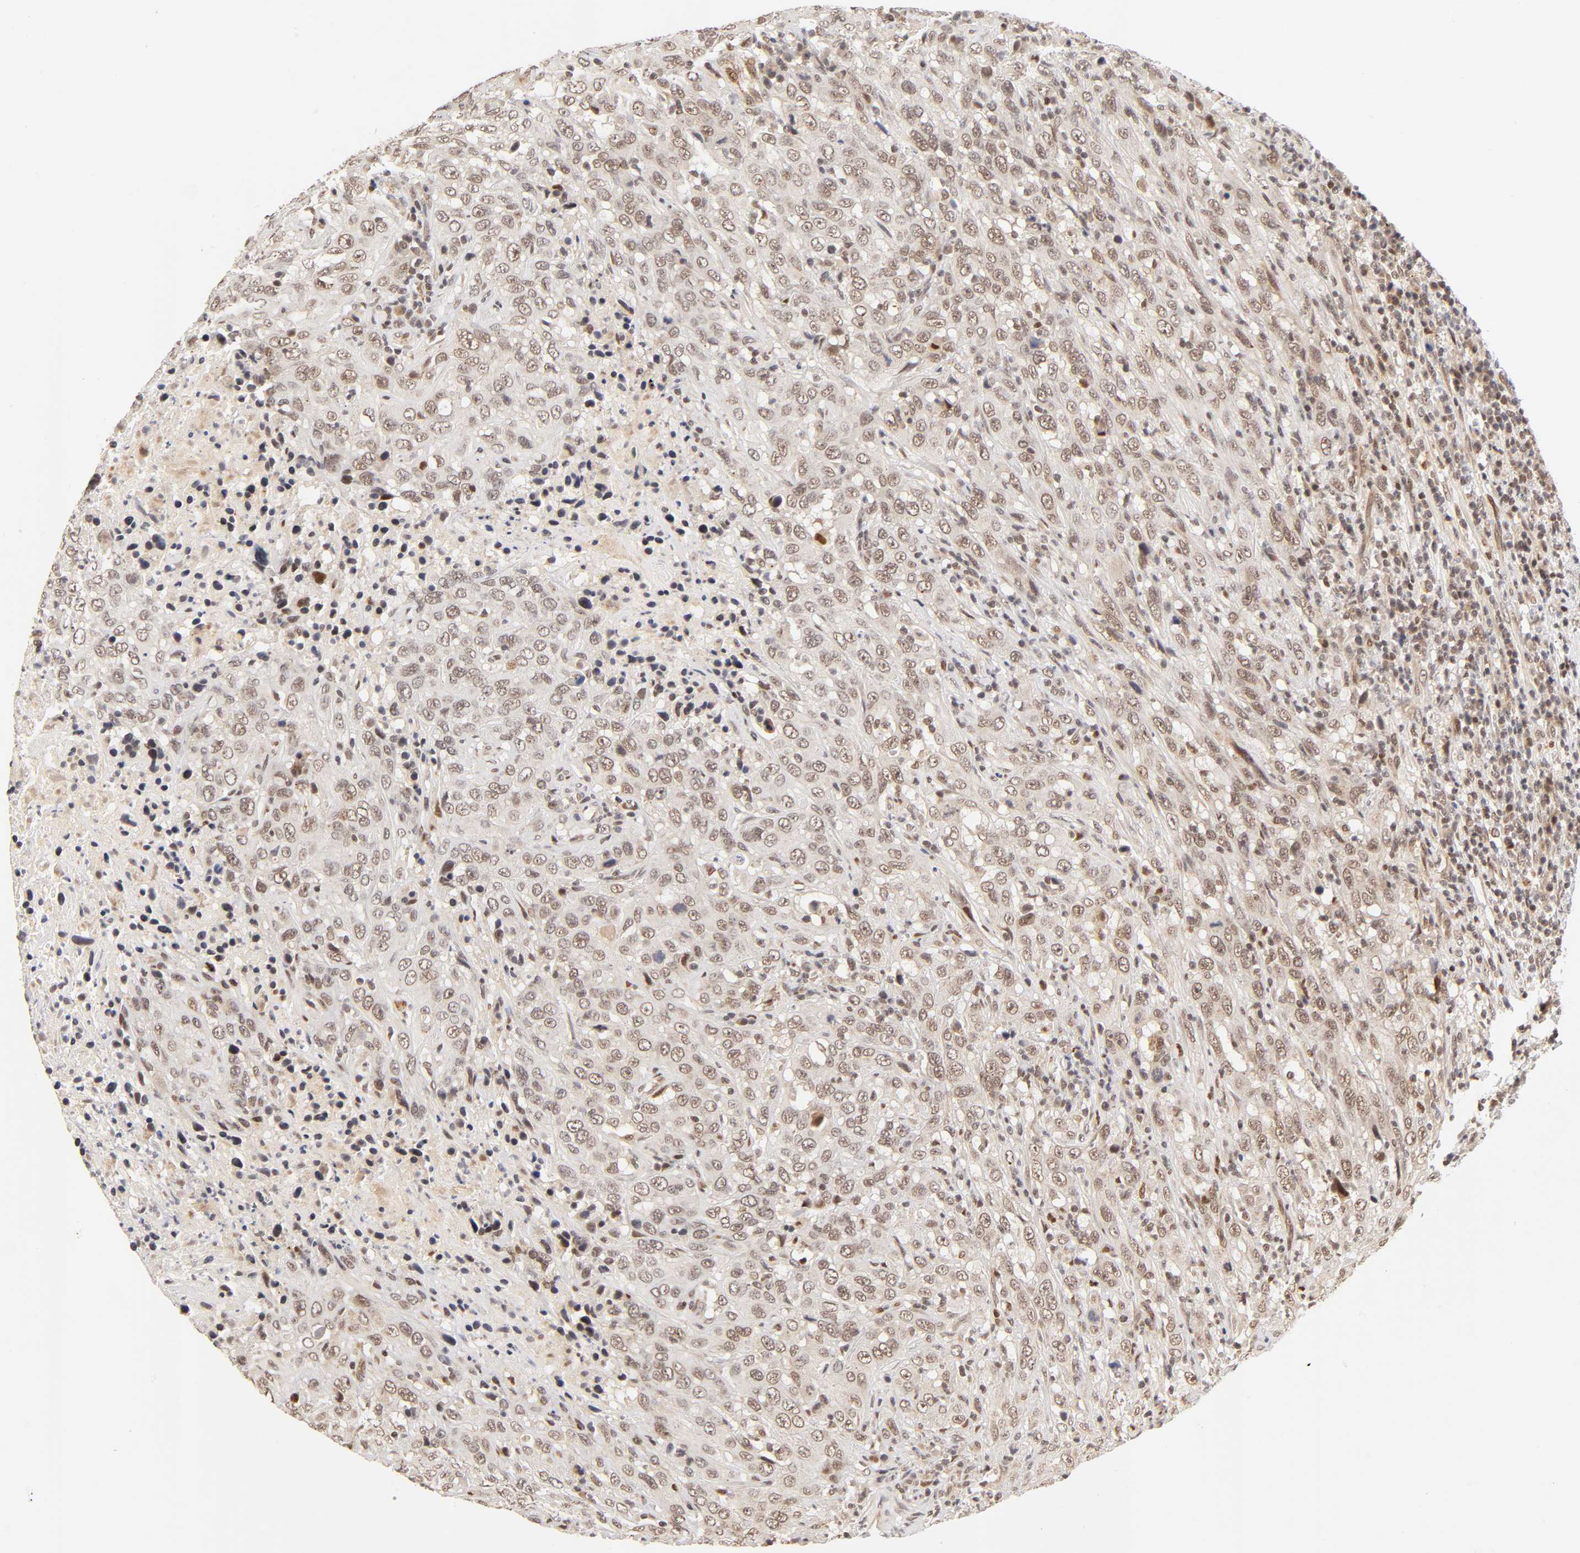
{"staining": {"intensity": "weak", "quantity": "25%-75%", "location": "cytoplasmic/membranous,nuclear"}, "tissue": "urothelial cancer", "cell_type": "Tumor cells", "image_type": "cancer", "snomed": [{"axis": "morphology", "description": "Urothelial carcinoma, High grade"}, {"axis": "topography", "description": "Urinary bladder"}], "caption": "A photomicrograph showing weak cytoplasmic/membranous and nuclear expression in approximately 25%-75% of tumor cells in urothelial cancer, as visualized by brown immunohistochemical staining.", "gene": "TAF10", "patient": {"sex": "male", "age": 61}}